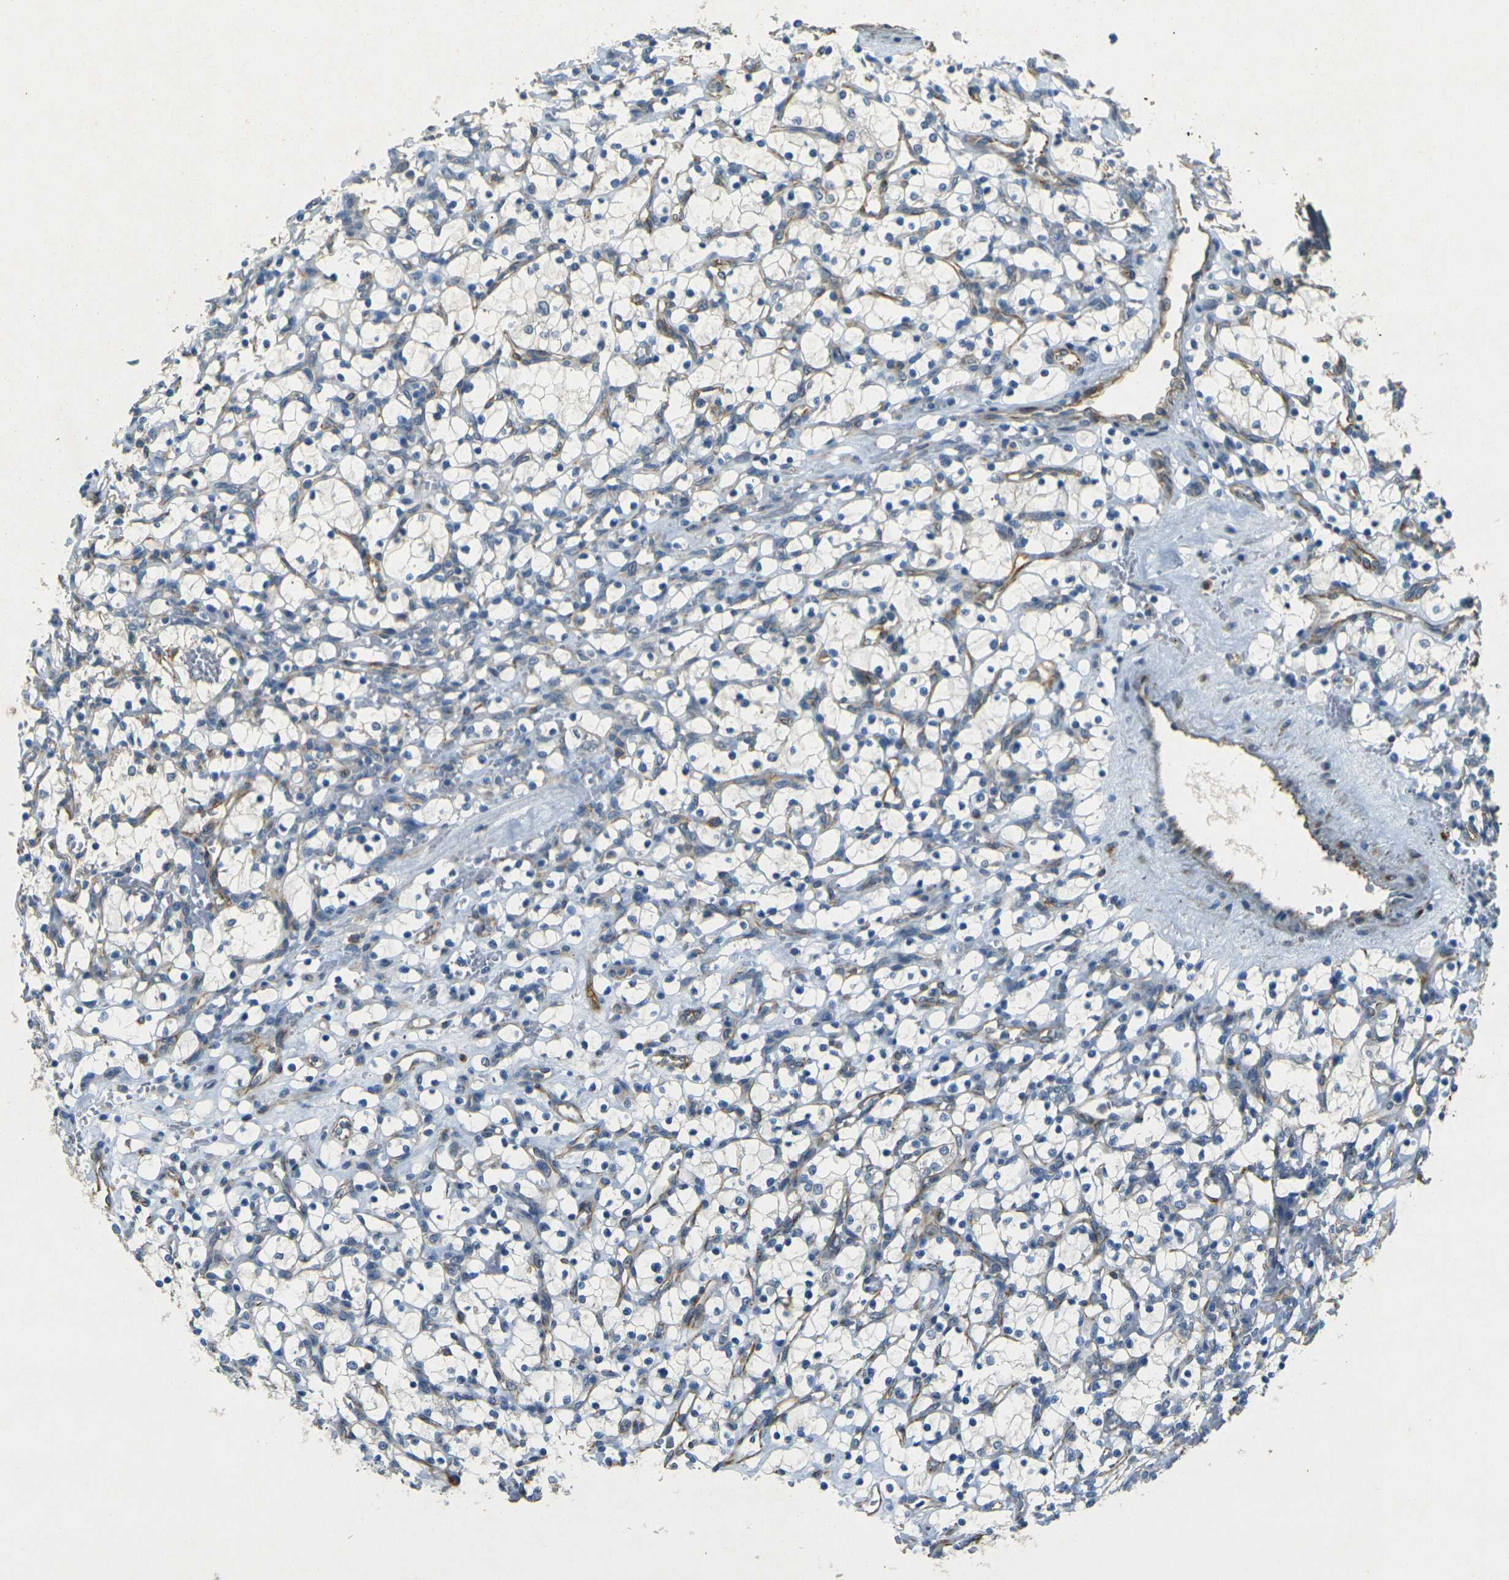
{"staining": {"intensity": "negative", "quantity": "none", "location": "none"}, "tissue": "renal cancer", "cell_type": "Tumor cells", "image_type": "cancer", "snomed": [{"axis": "morphology", "description": "Adenocarcinoma, NOS"}, {"axis": "topography", "description": "Kidney"}], "caption": "IHC histopathology image of human renal adenocarcinoma stained for a protein (brown), which demonstrates no expression in tumor cells. (DAB immunohistochemistry with hematoxylin counter stain).", "gene": "SORT1", "patient": {"sex": "female", "age": 69}}